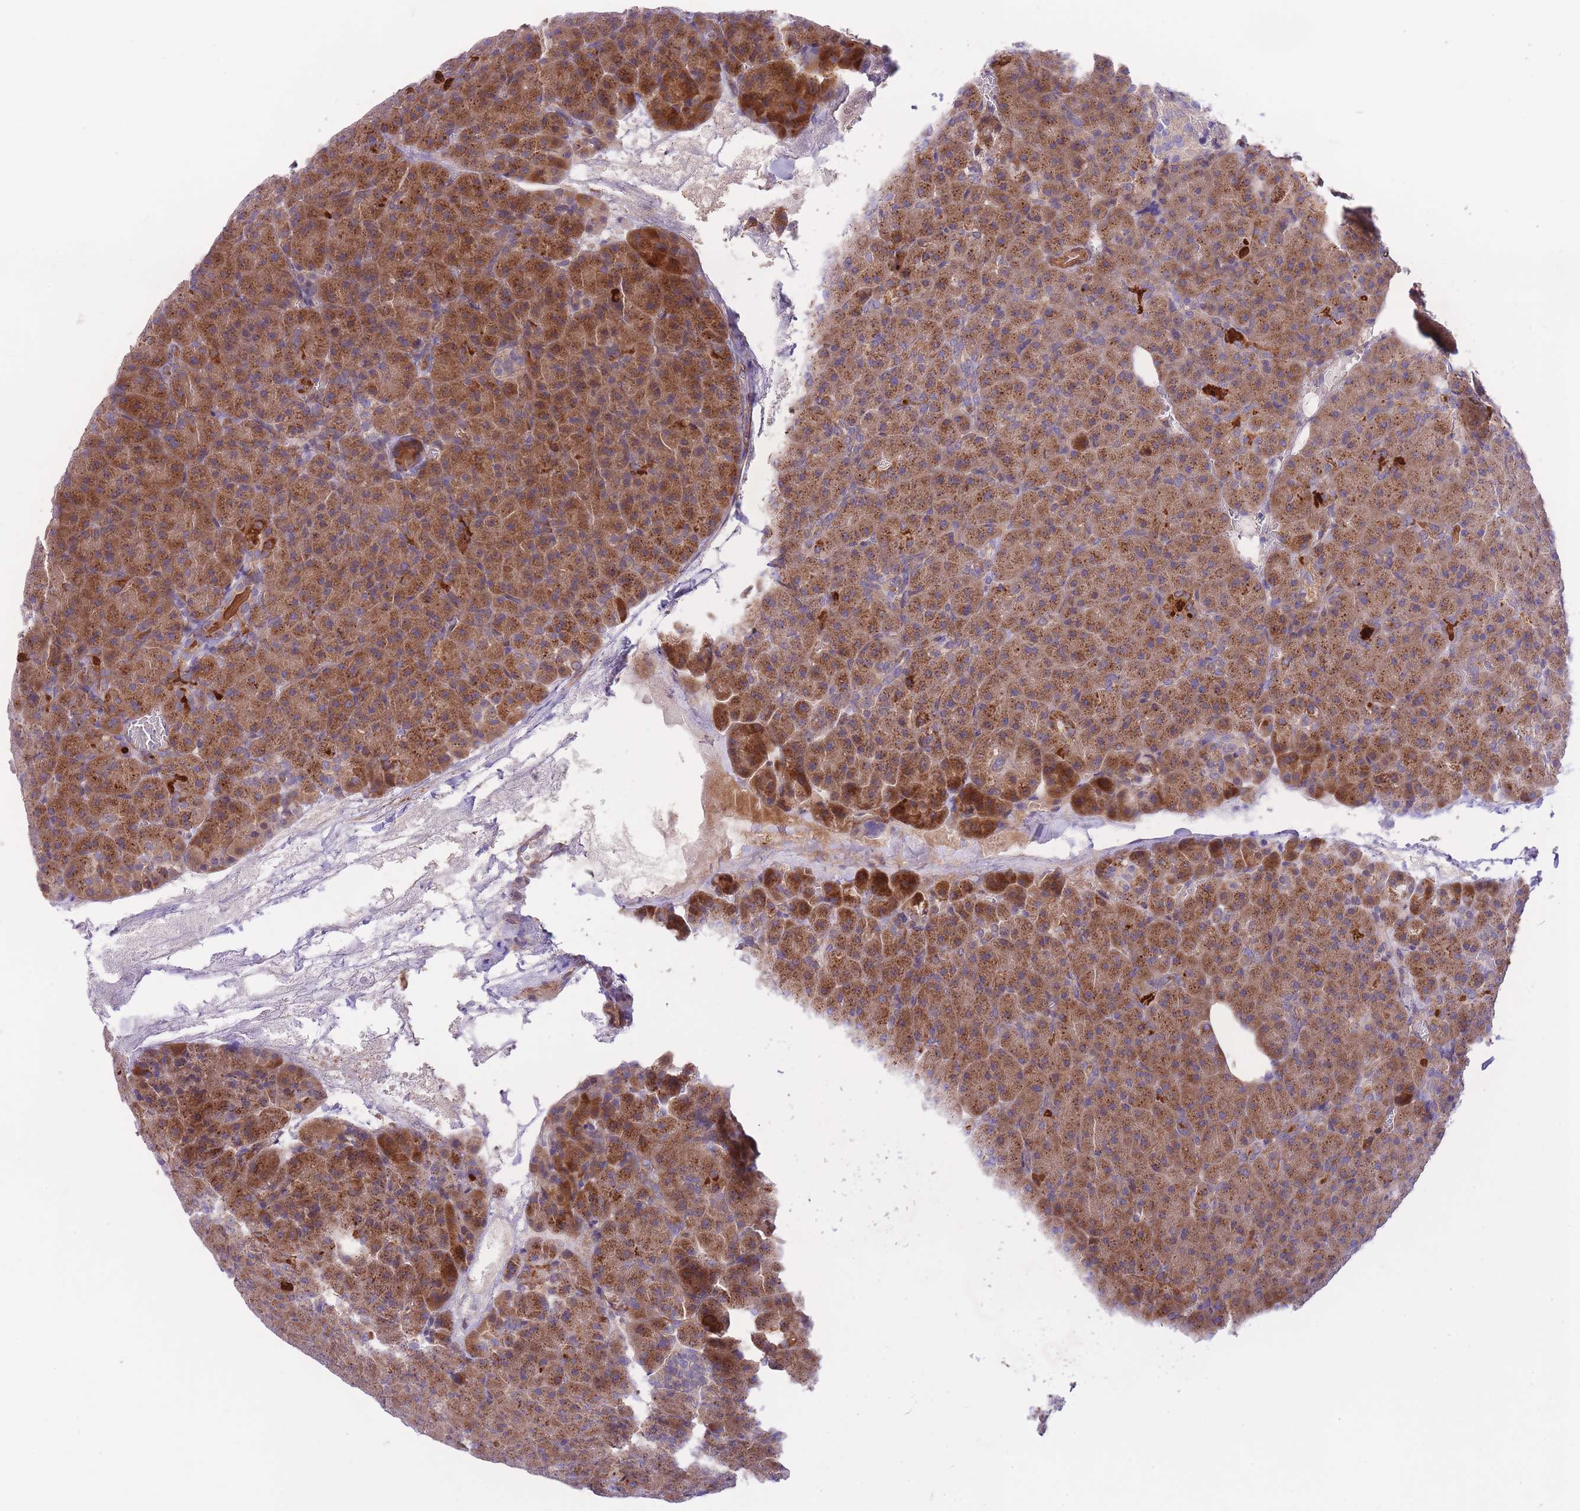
{"staining": {"intensity": "strong", "quantity": ">75%", "location": "cytoplasmic/membranous"}, "tissue": "pancreas", "cell_type": "Exocrine glandular cells", "image_type": "normal", "snomed": [{"axis": "morphology", "description": "Normal tissue, NOS"}, {"axis": "topography", "description": "Pancreas"}], "caption": "Immunohistochemistry (DAB (3,3'-diaminobenzidine)) staining of benign human pancreas shows strong cytoplasmic/membranous protein positivity in about >75% of exocrine glandular cells.", "gene": "CHAC1", "patient": {"sex": "female", "age": 74}}